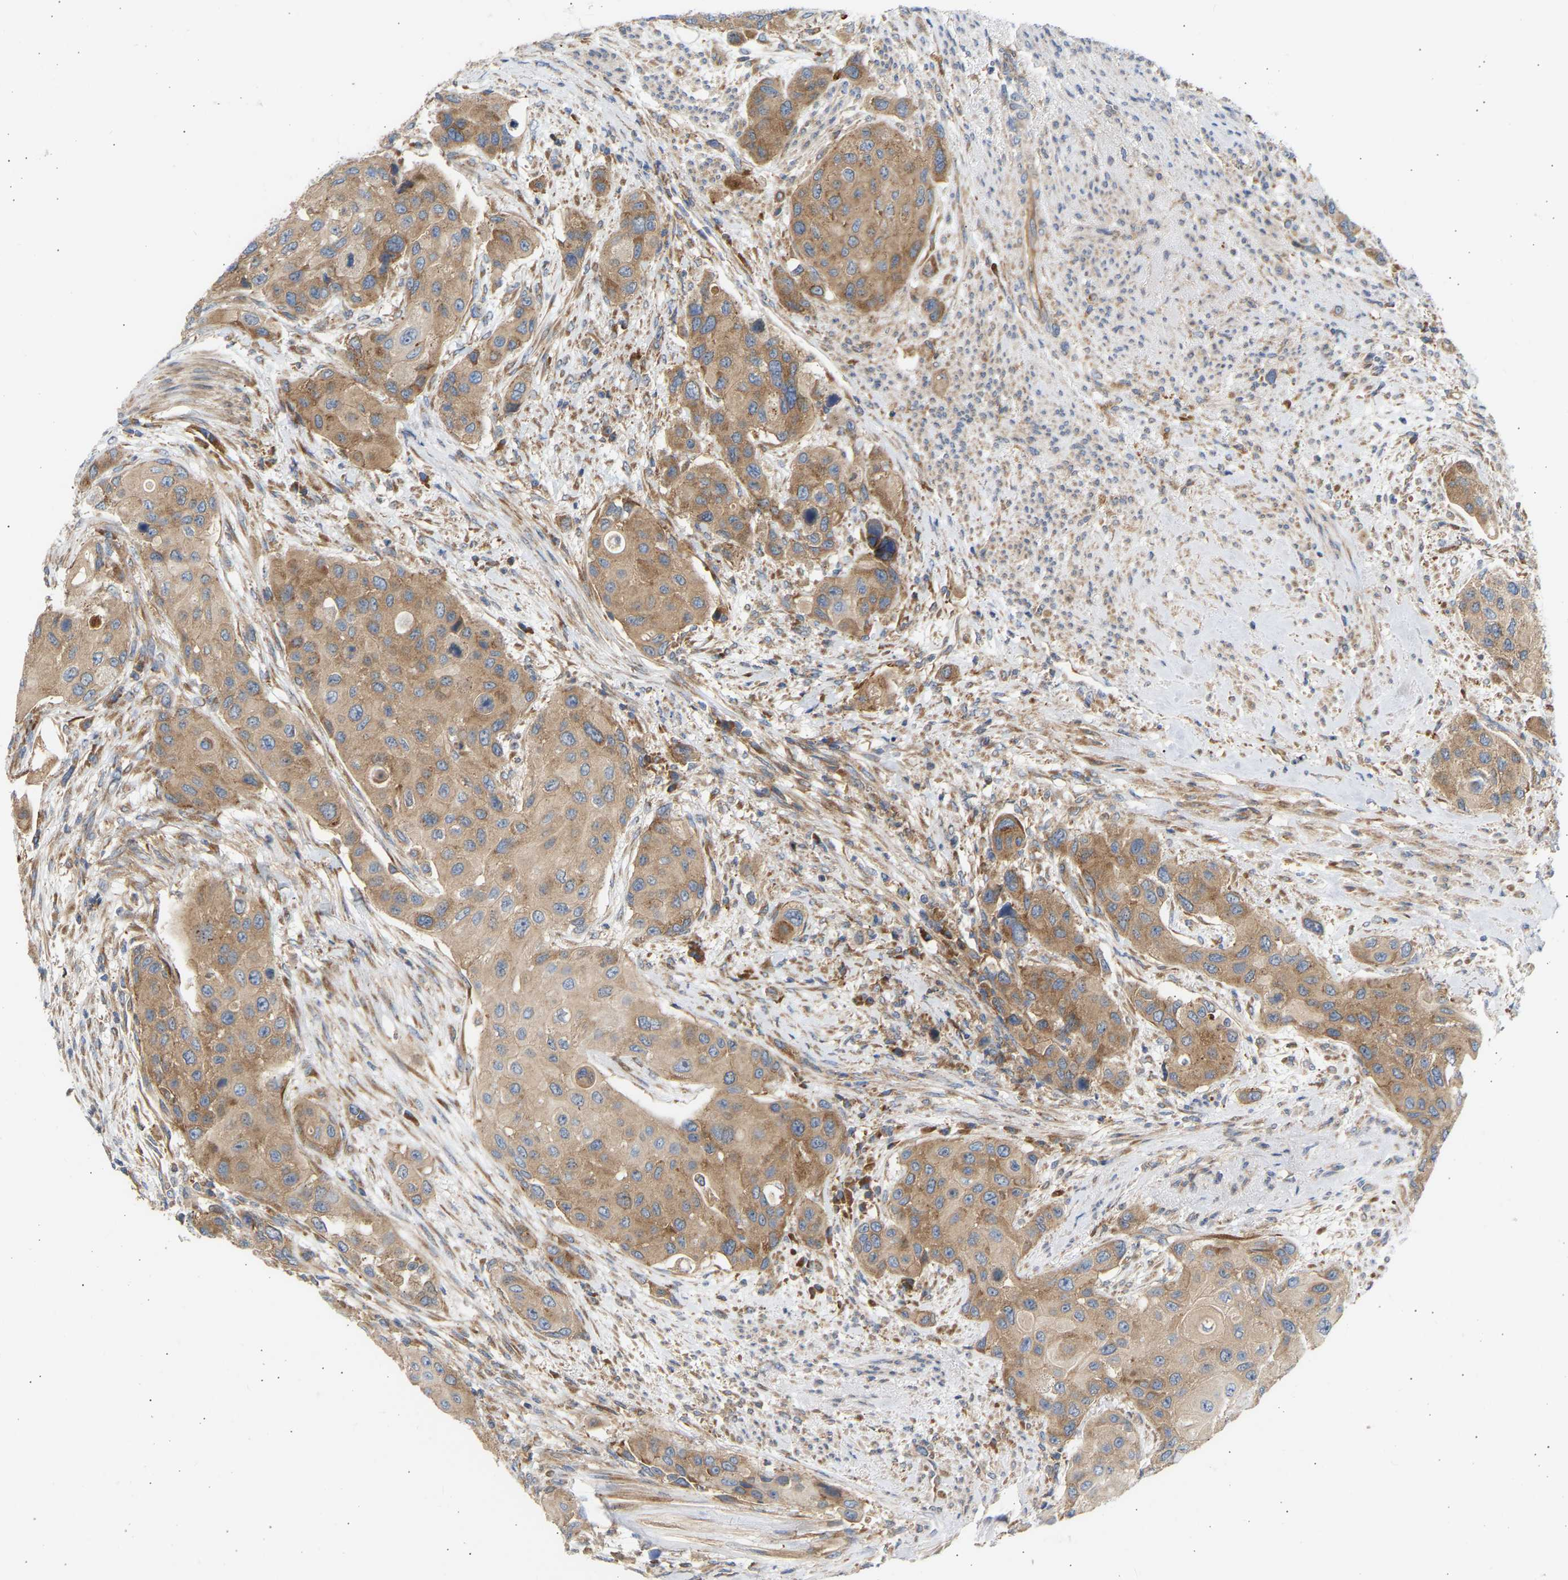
{"staining": {"intensity": "moderate", "quantity": ">75%", "location": "cytoplasmic/membranous"}, "tissue": "urothelial cancer", "cell_type": "Tumor cells", "image_type": "cancer", "snomed": [{"axis": "morphology", "description": "Urothelial carcinoma, High grade"}, {"axis": "topography", "description": "Urinary bladder"}], "caption": "Immunohistochemical staining of human high-grade urothelial carcinoma reveals moderate cytoplasmic/membranous protein expression in approximately >75% of tumor cells.", "gene": "GCN1", "patient": {"sex": "female", "age": 56}}